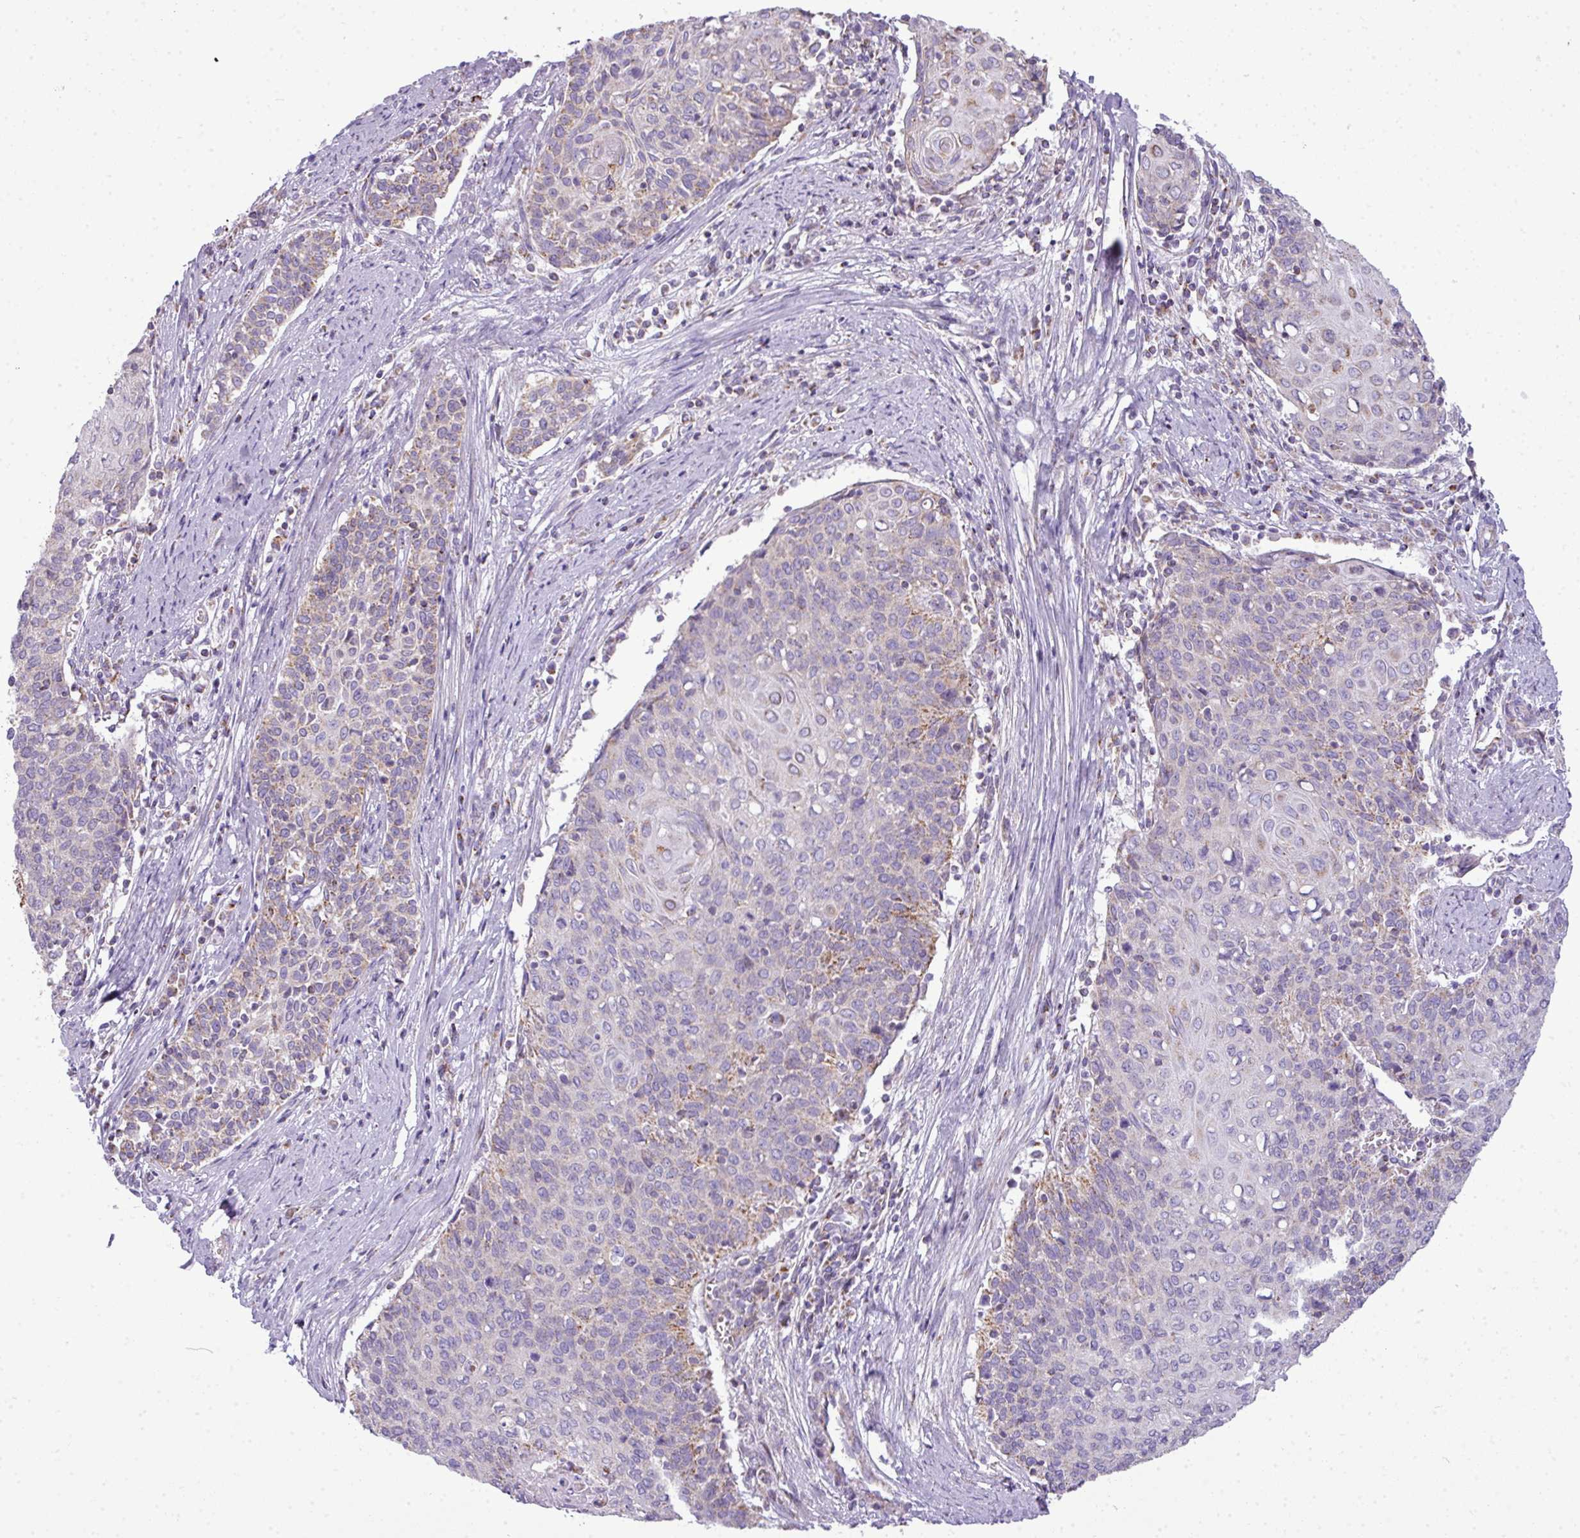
{"staining": {"intensity": "strong", "quantity": "<25%", "location": "cytoplasmic/membranous"}, "tissue": "cervical cancer", "cell_type": "Tumor cells", "image_type": "cancer", "snomed": [{"axis": "morphology", "description": "Squamous cell carcinoma, NOS"}, {"axis": "topography", "description": "Cervix"}], "caption": "DAB (3,3'-diaminobenzidine) immunohistochemical staining of human squamous cell carcinoma (cervical) reveals strong cytoplasmic/membranous protein staining in about <25% of tumor cells.", "gene": "ZNF81", "patient": {"sex": "female", "age": 39}}